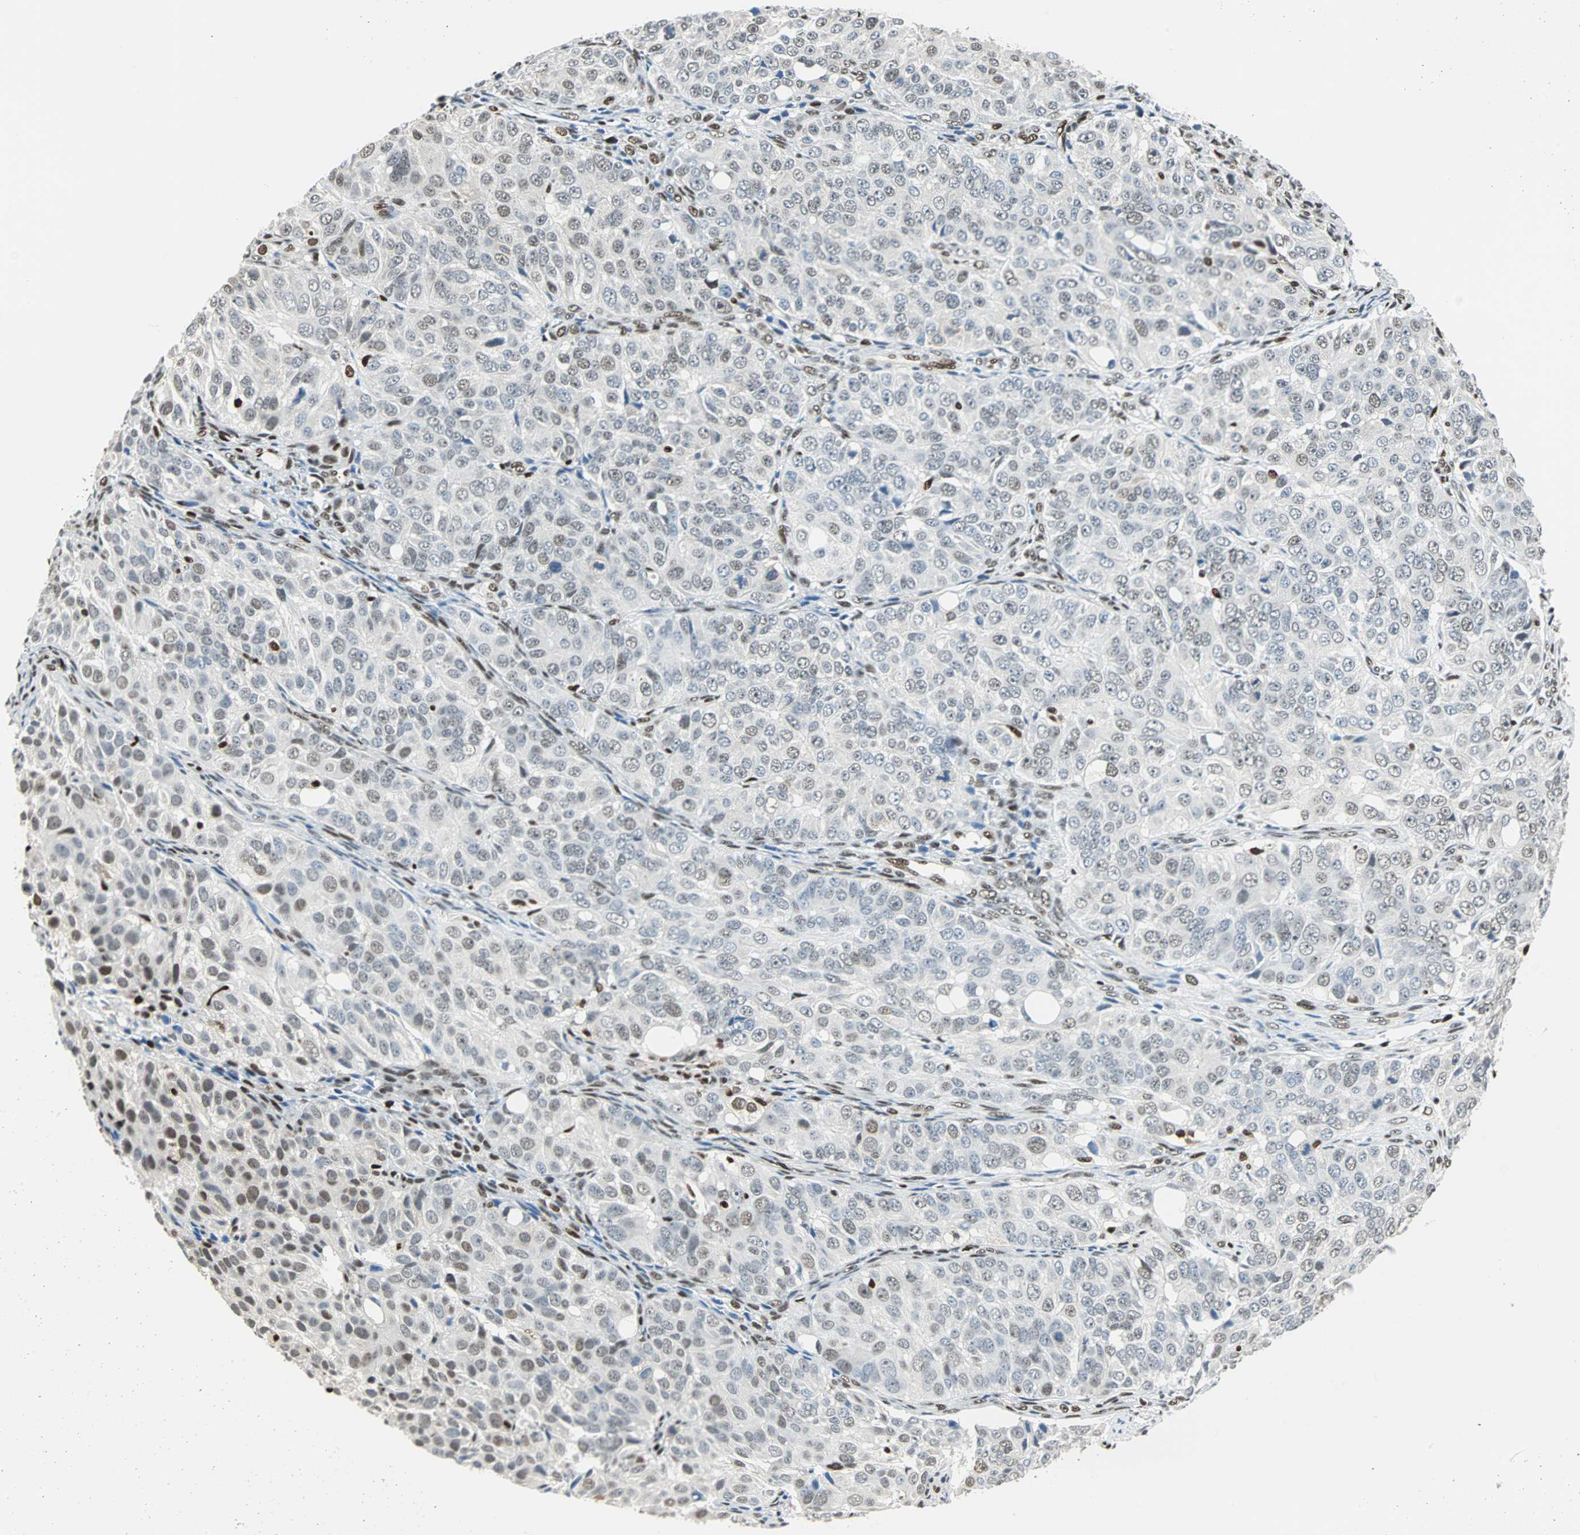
{"staining": {"intensity": "weak", "quantity": "<25%", "location": "nuclear"}, "tissue": "ovarian cancer", "cell_type": "Tumor cells", "image_type": "cancer", "snomed": [{"axis": "morphology", "description": "Carcinoma, endometroid"}, {"axis": "topography", "description": "Ovary"}], "caption": "Ovarian cancer (endometroid carcinoma) stained for a protein using immunohistochemistry displays no positivity tumor cells.", "gene": "XRCC4", "patient": {"sex": "female", "age": 51}}